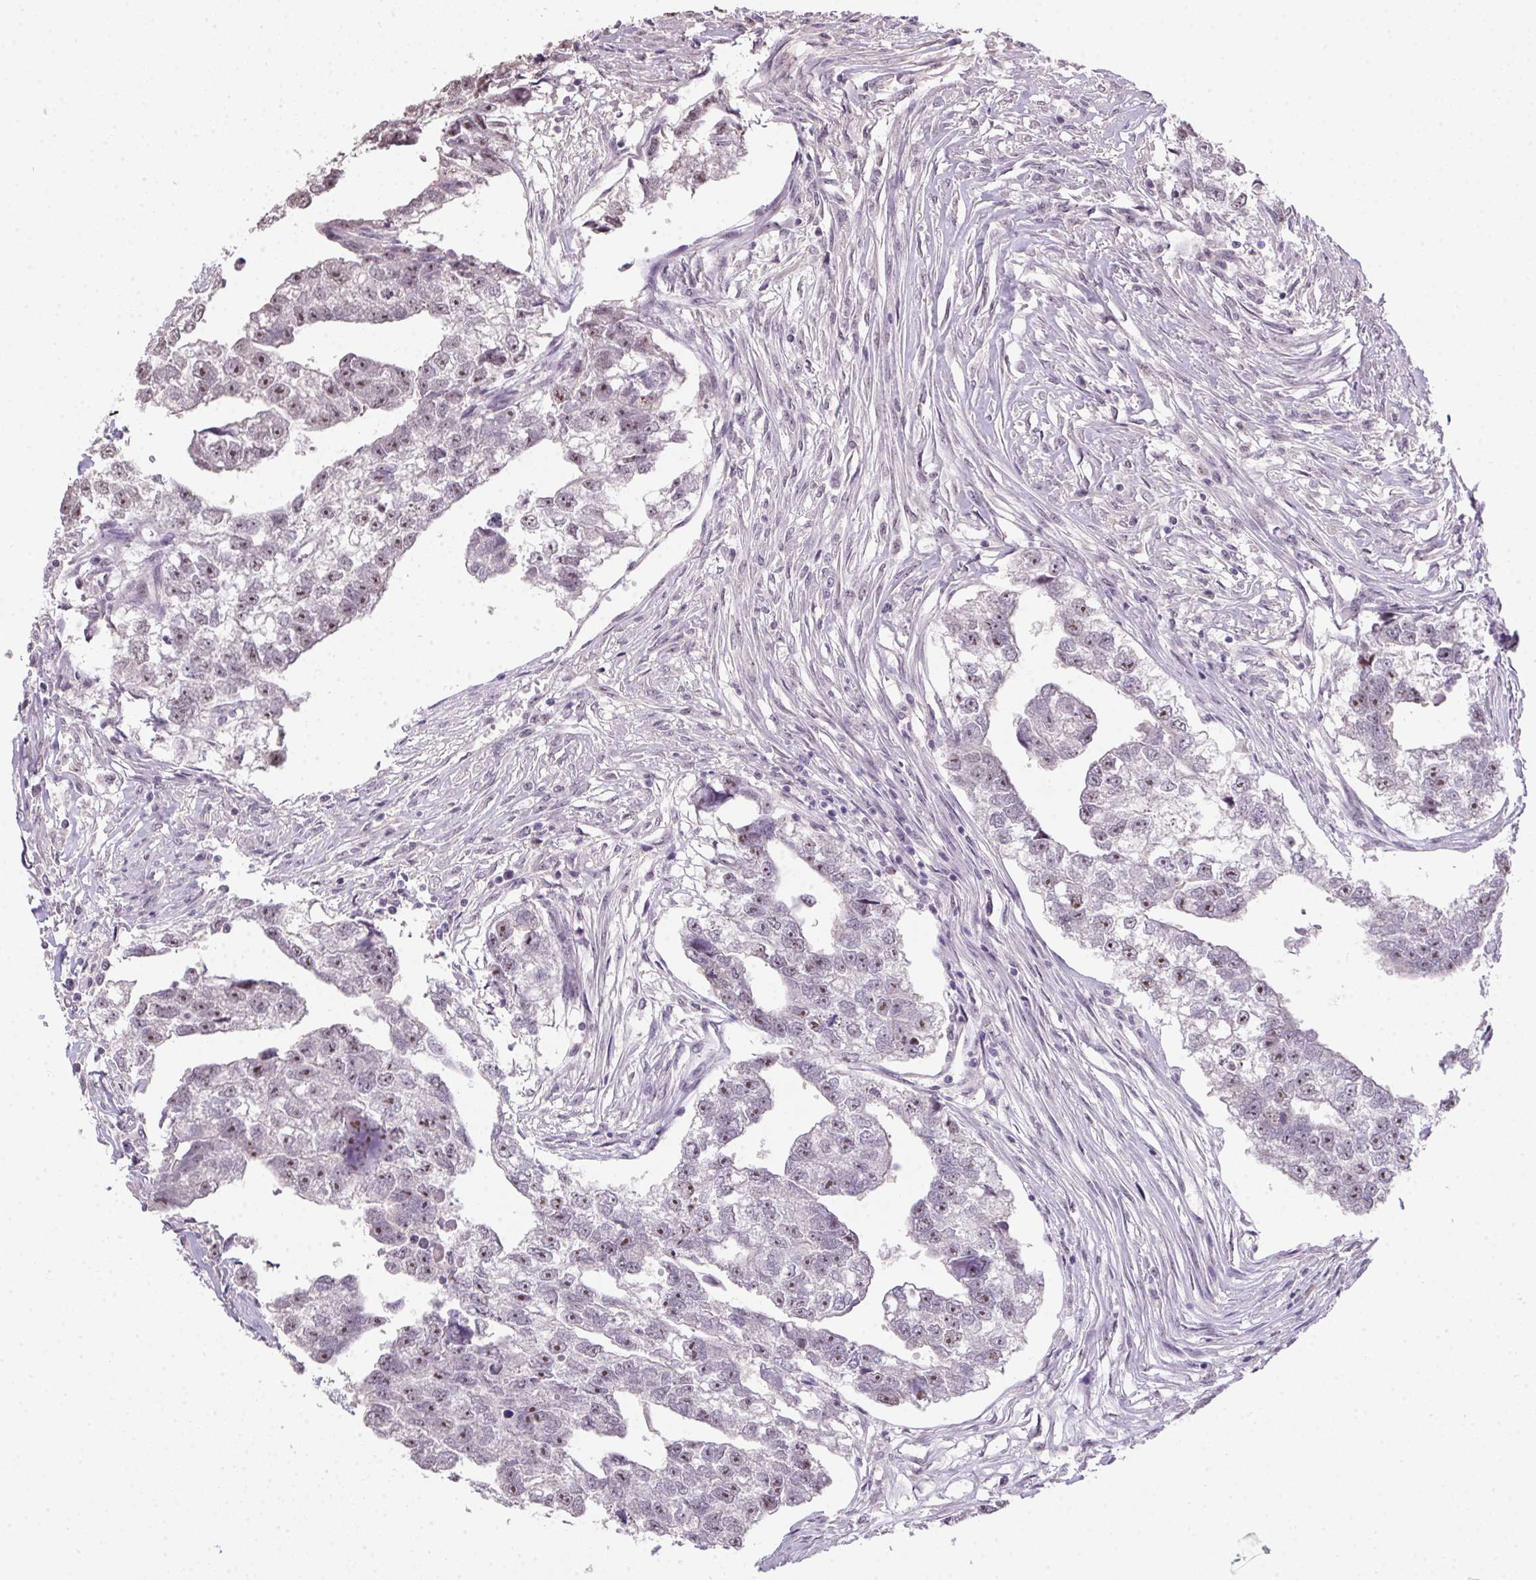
{"staining": {"intensity": "weak", "quantity": ">75%", "location": "nuclear"}, "tissue": "testis cancer", "cell_type": "Tumor cells", "image_type": "cancer", "snomed": [{"axis": "morphology", "description": "Carcinoma, Embryonal, NOS"}, {"axis": "morphology", "description": "Teratoma, malignant, NOS"}, {"axis": "topography", "description": "Testis"}], "caption": "Immunohistochemical staining of testis cancer demonstrates low levels of weak nuclear staining in approximately >75% of tumor cells.", "gene": "BATF2", "patient": {"sex": "male", "age": 44}}